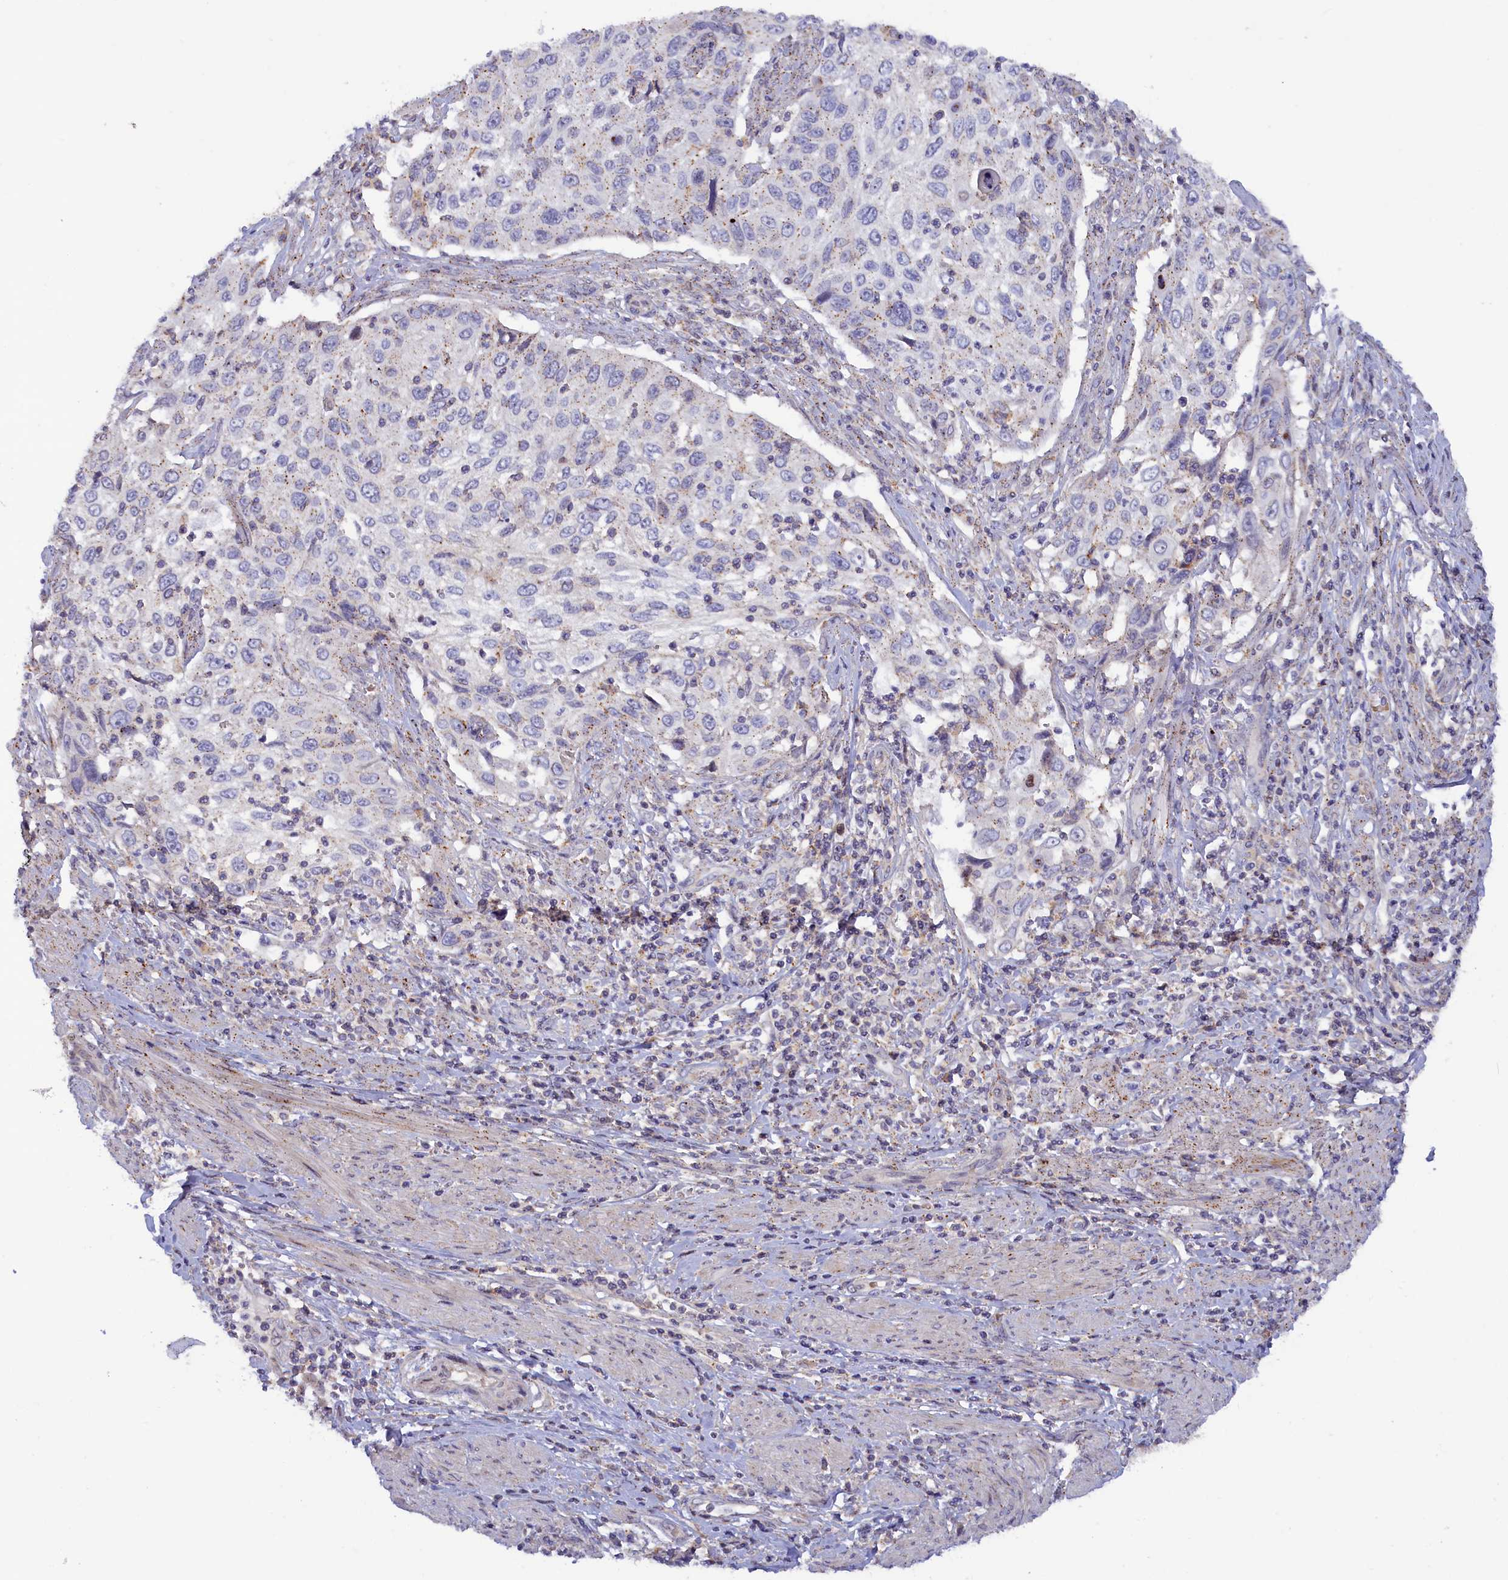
{"staining": {"intensity": "weak", "quantity": "<25%", "location": "cytoplasmic/membranous"}, "tissue": "cervical cancer", "cell_type": "Tumor cells", "image_type": "cancer", "snomed": [{"axis": "morphology", "description": "Squamous cell carcinoma, NOS"}, {"axis": "topography", "description": "Cervix"}], "caption": "This is an immunohistochemistry (IHC) micrograph of human cervical cancer. There is no staining in tumor cells.", "gene": "HYKK", "patient": {"sex": "female", "age": 70}}